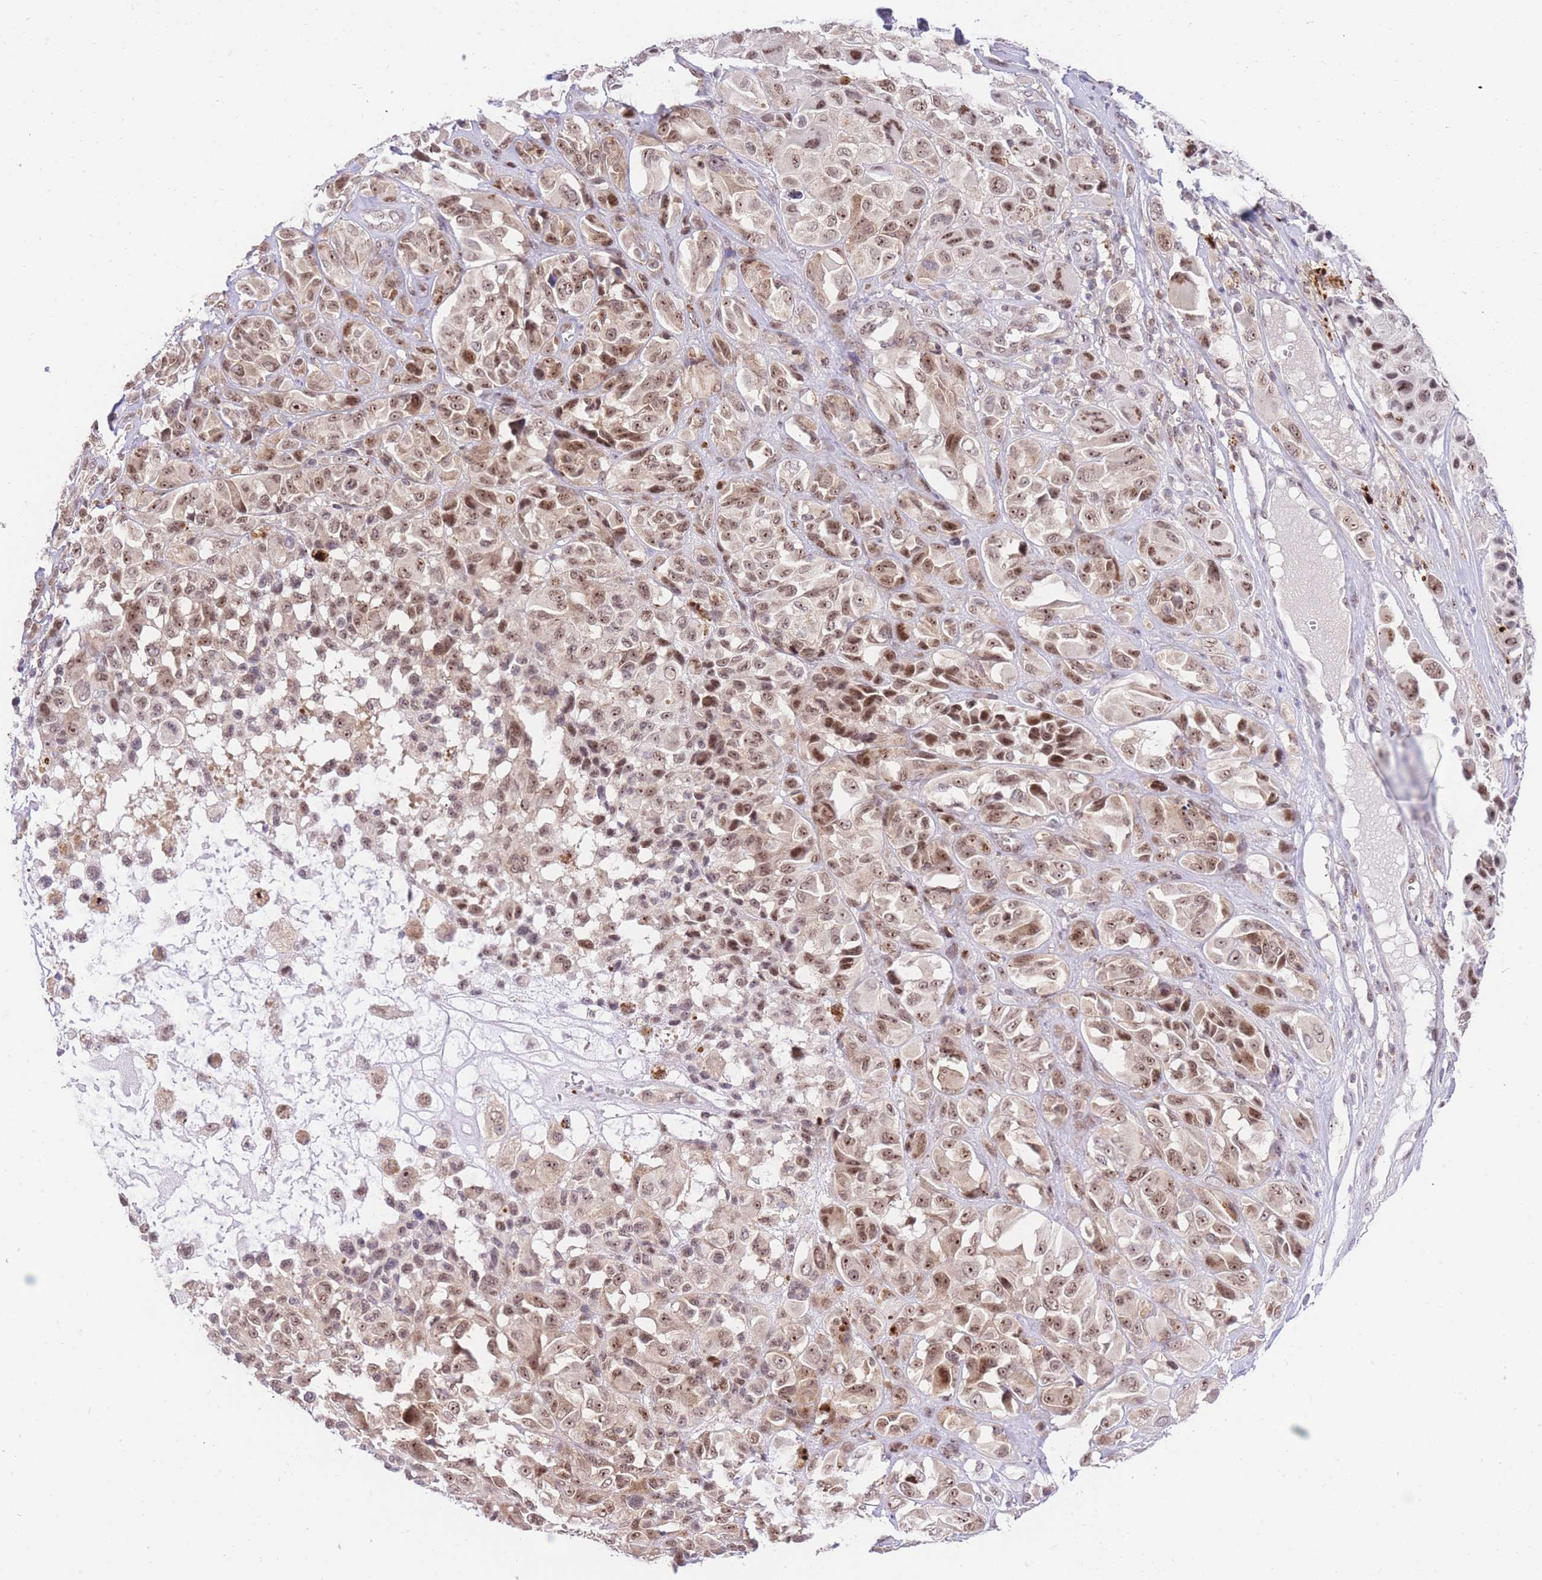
{"staining": {"intensity": "moderate", "quantity": ">75%", "location": "cytoplasmic/membranous,nuclear"}, "tissue": "melanoma", "cell_type": "Tumor cells", "image_type": "cancer", "snomed": [{"axis": "morphology", "description": "Malignant melanoma, NOS"}, {"axis": "topography", "description": "Skin of trunk"}], "caption": "Brown immunohistochemical staining in human melanoma demonstrates moderate cytoplasmic/membranous and nuclear expression in about >75% of tumor cells.", "gene": "STK39", "patient": {"sex": "male", "age": 71}}